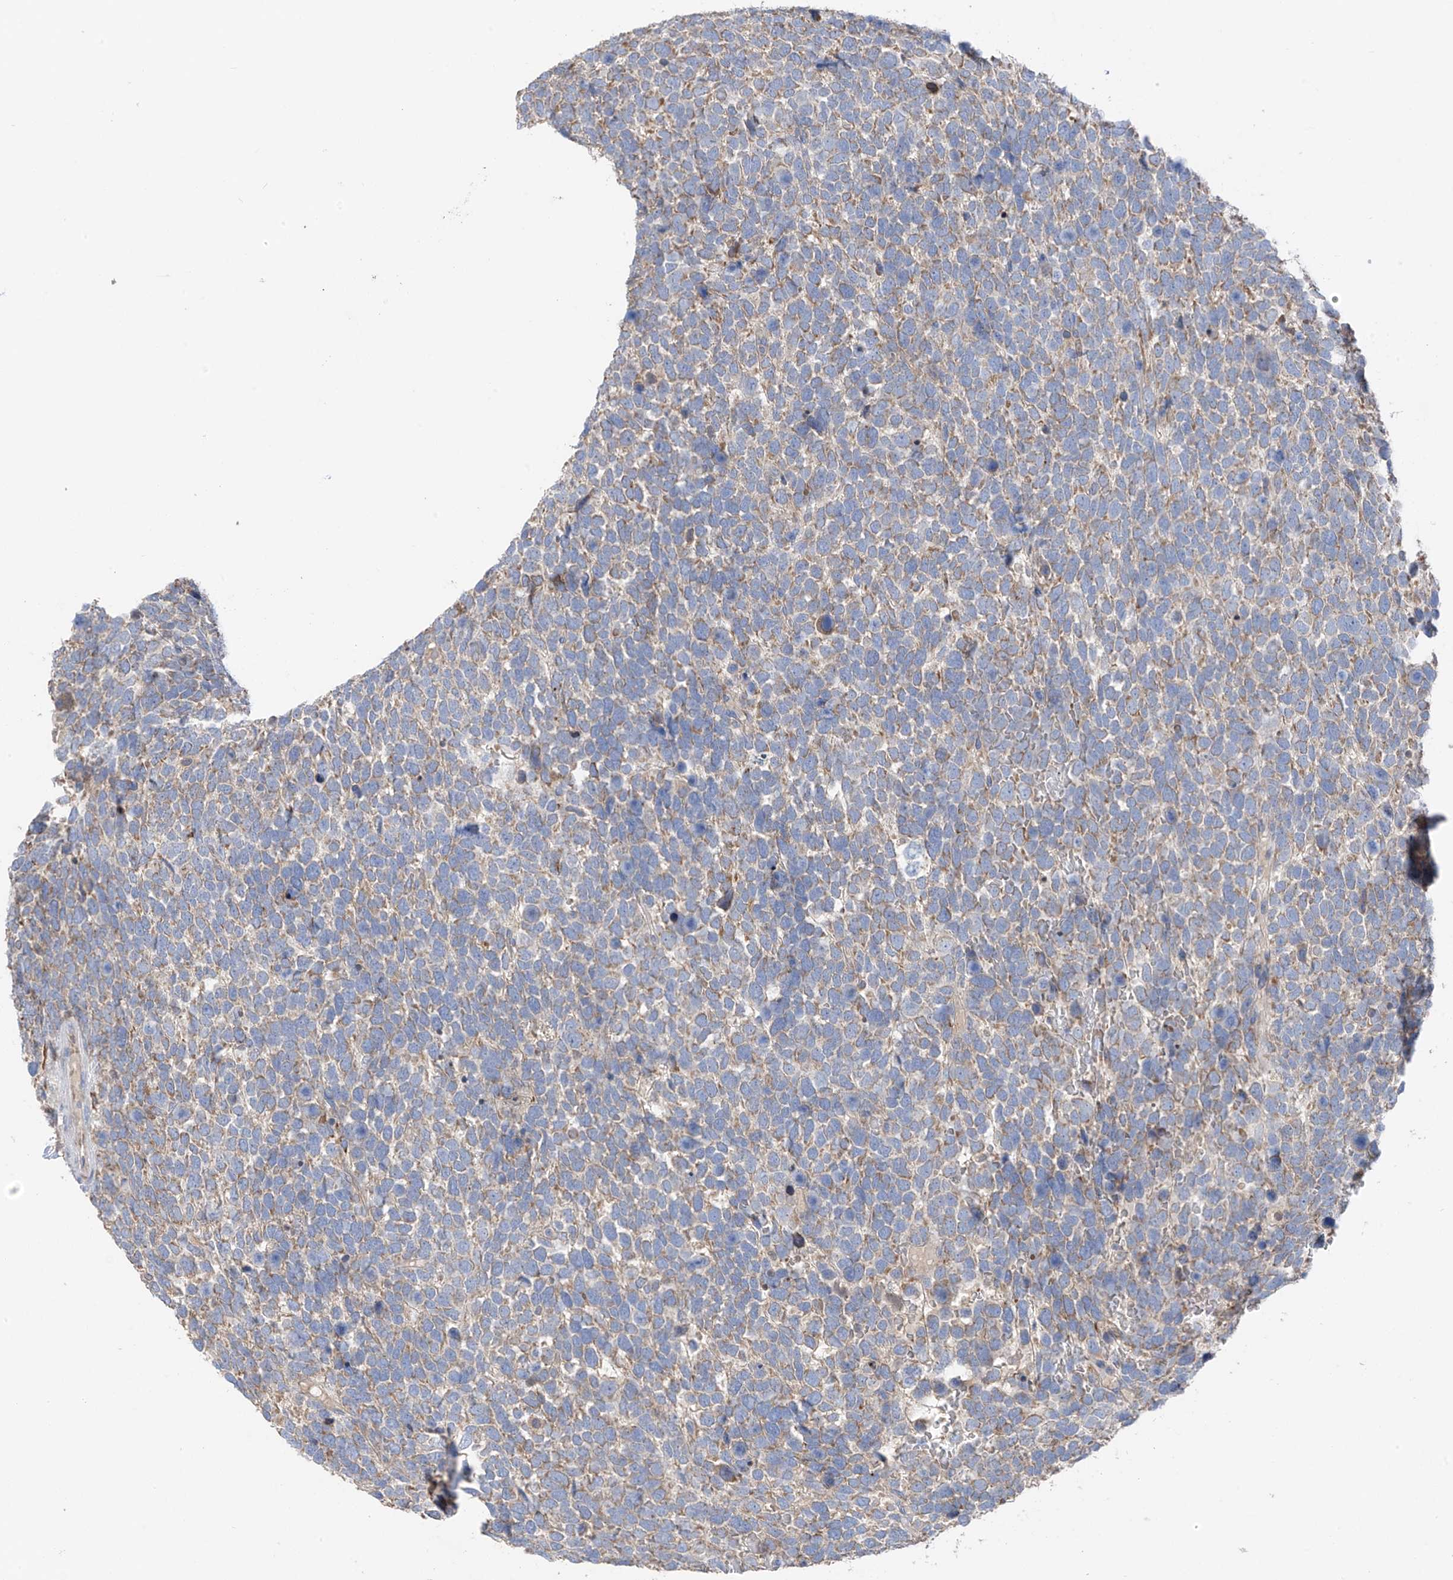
{"staining": {"intensity": "negative", "quantity": "none", "location": "none"}, "tissue": "urothelial cancer", "cell_type": "Tumor cells", "image_type": "cancer", "snomed": [{"axis": "morphology", "description": "Urothelial carcinoma, High grade"}, {"axis": "topography", "description": "Urinary bladder"}], "caption": "This photomicrograph is of high-grade urothelial carcinoma stained with immunohistochemistry to label a protein in brown with the nuclei are counter-stained blue. There is no staining in tumor cells.", "gene": "GALNTL6", "patient": {"sex": "female", "age": 82}}